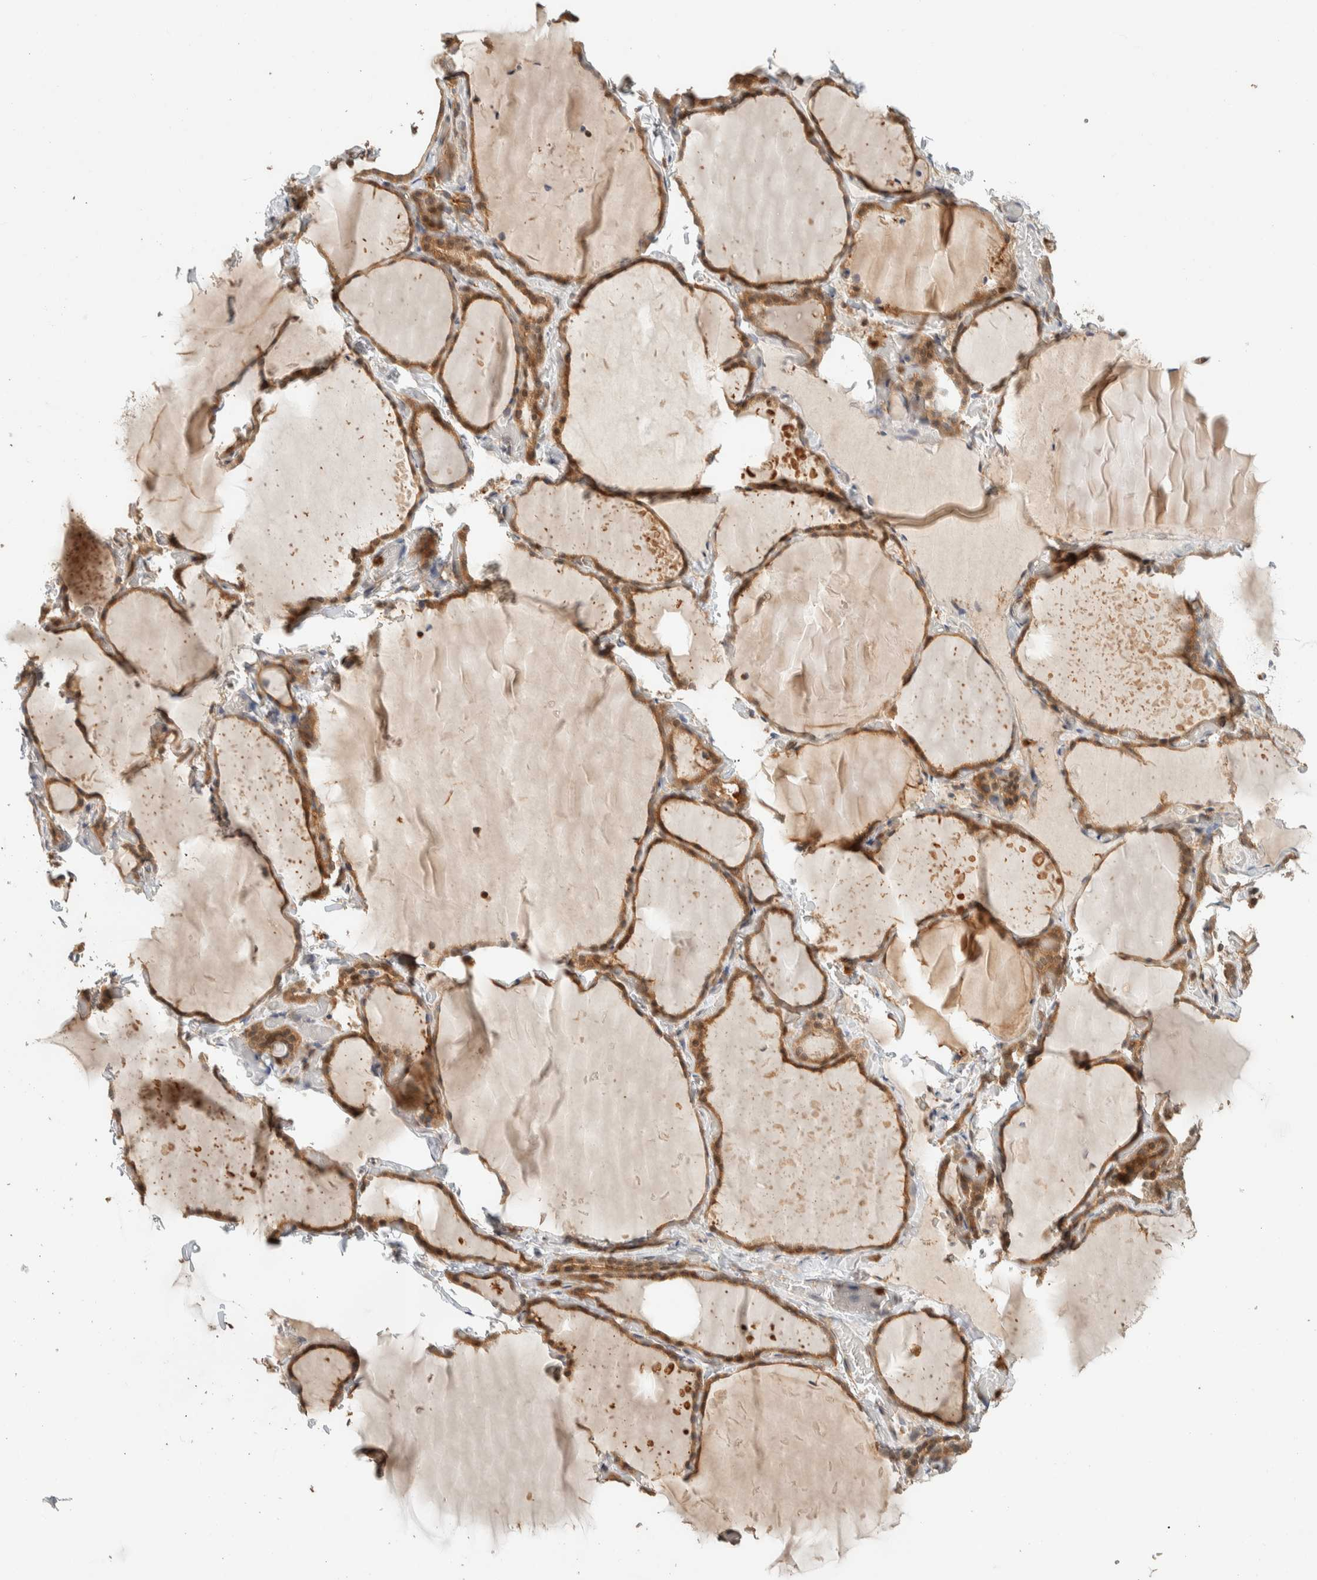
{"staining": {"intensity": "moderate", "quantity": ">75%", "location": "cytoplasmic/membranous"}, "tissue": "thyroid gland", "cell_type": "Glandular cells", "image_type": "normal", "snomed": [{"axis": "morphology", "description": "Normal tissue, NOS"}, {"axis": "topography", "description": "Thyroid gland"}], "caption": "Glandular cells reveal moderate cytoplasmic/membranous expression in about >75% of cells in unremarkable thyroid gland.", "gene": "ADSS2", "patient": {"sex": "female", "age": 22}}